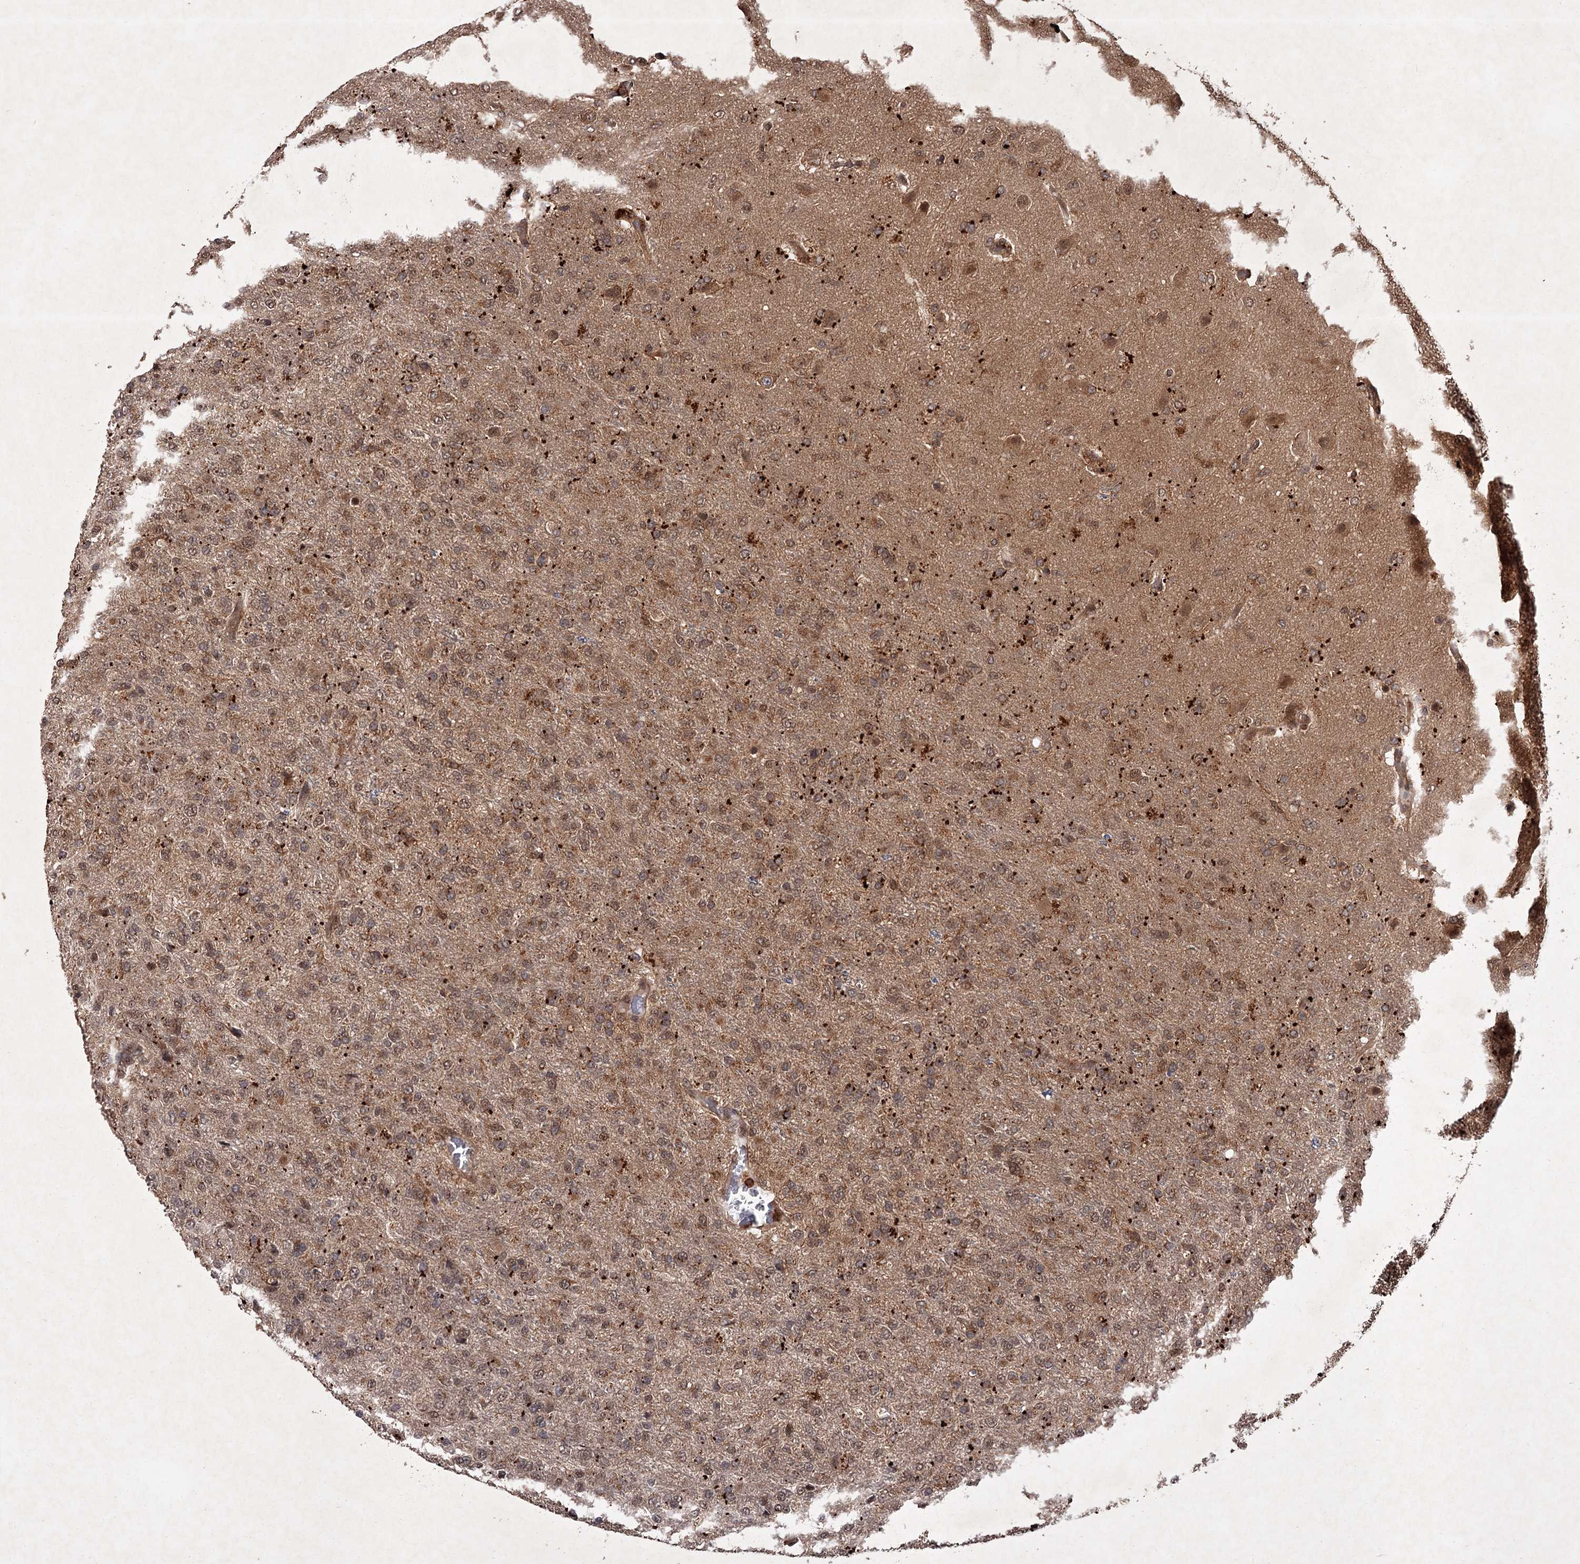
{"staining": {"intensity": "moderate", "quantity": ">75%", "location": "cytoplasmic/membranous,nuclear"}, "tissue": "glioma", "cell_type": "Tumor cells", "image_type": "cancer", "snomed": [{"axis": "morphology", "description": "Glioma, malignant, High grade"}, {"axis": "topography", "description": "Brain"}], "caption": "Immunohistochemistry (IHC) (DAB (3,3'-diaminobenzidine)) staining of human malignant glioma (high-grade) reveals moderate cytoplasmic/membranous and nuclear protein positivity in about >75% of tumor cells.", "gene": "TBC1D23", "patient": {"sex": "female", "age": 74}}